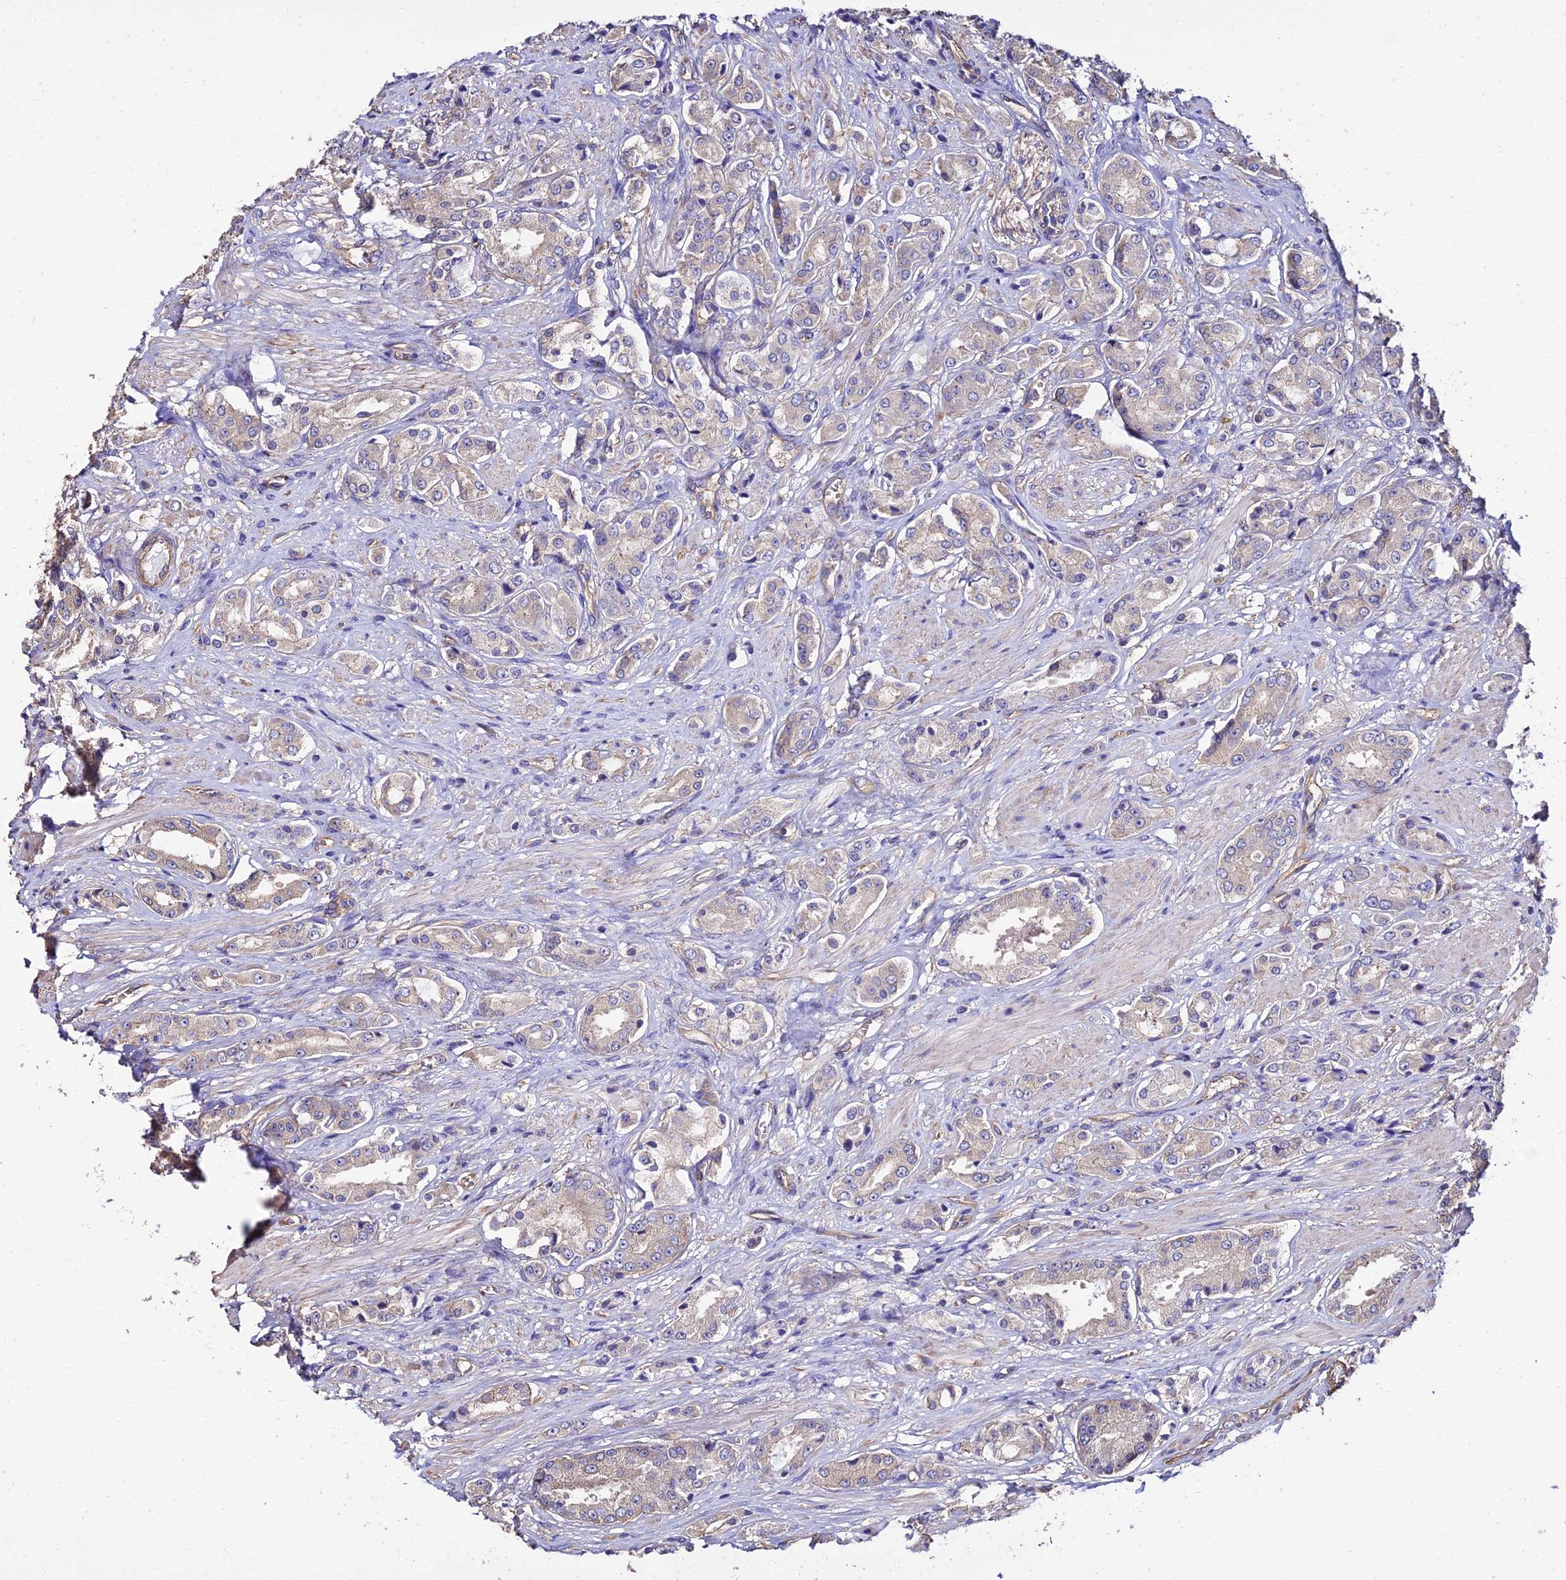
{"staining": {"intensity": "weak", "quantity": "25%-75%", "location": "cytoplasmic/membranous"}, "tissue": "prostate cancer", "cell_type": "Tumor cells", "image_type": "cancer", "snomed": [{"axis": "morphology", "description": "Adenocarcinoma, High grade"}, {"axis": "topography", "description": "Prostate and seminal vesicle, NOS"}], "caption": "Adenocarcinoma (high-grade) (prostate) stained for a protein shows weak cytoplasmic/membranous positivity in tumor cells.", "gene": "CALM2", "patient": {"sex": "male", "age": 64}}